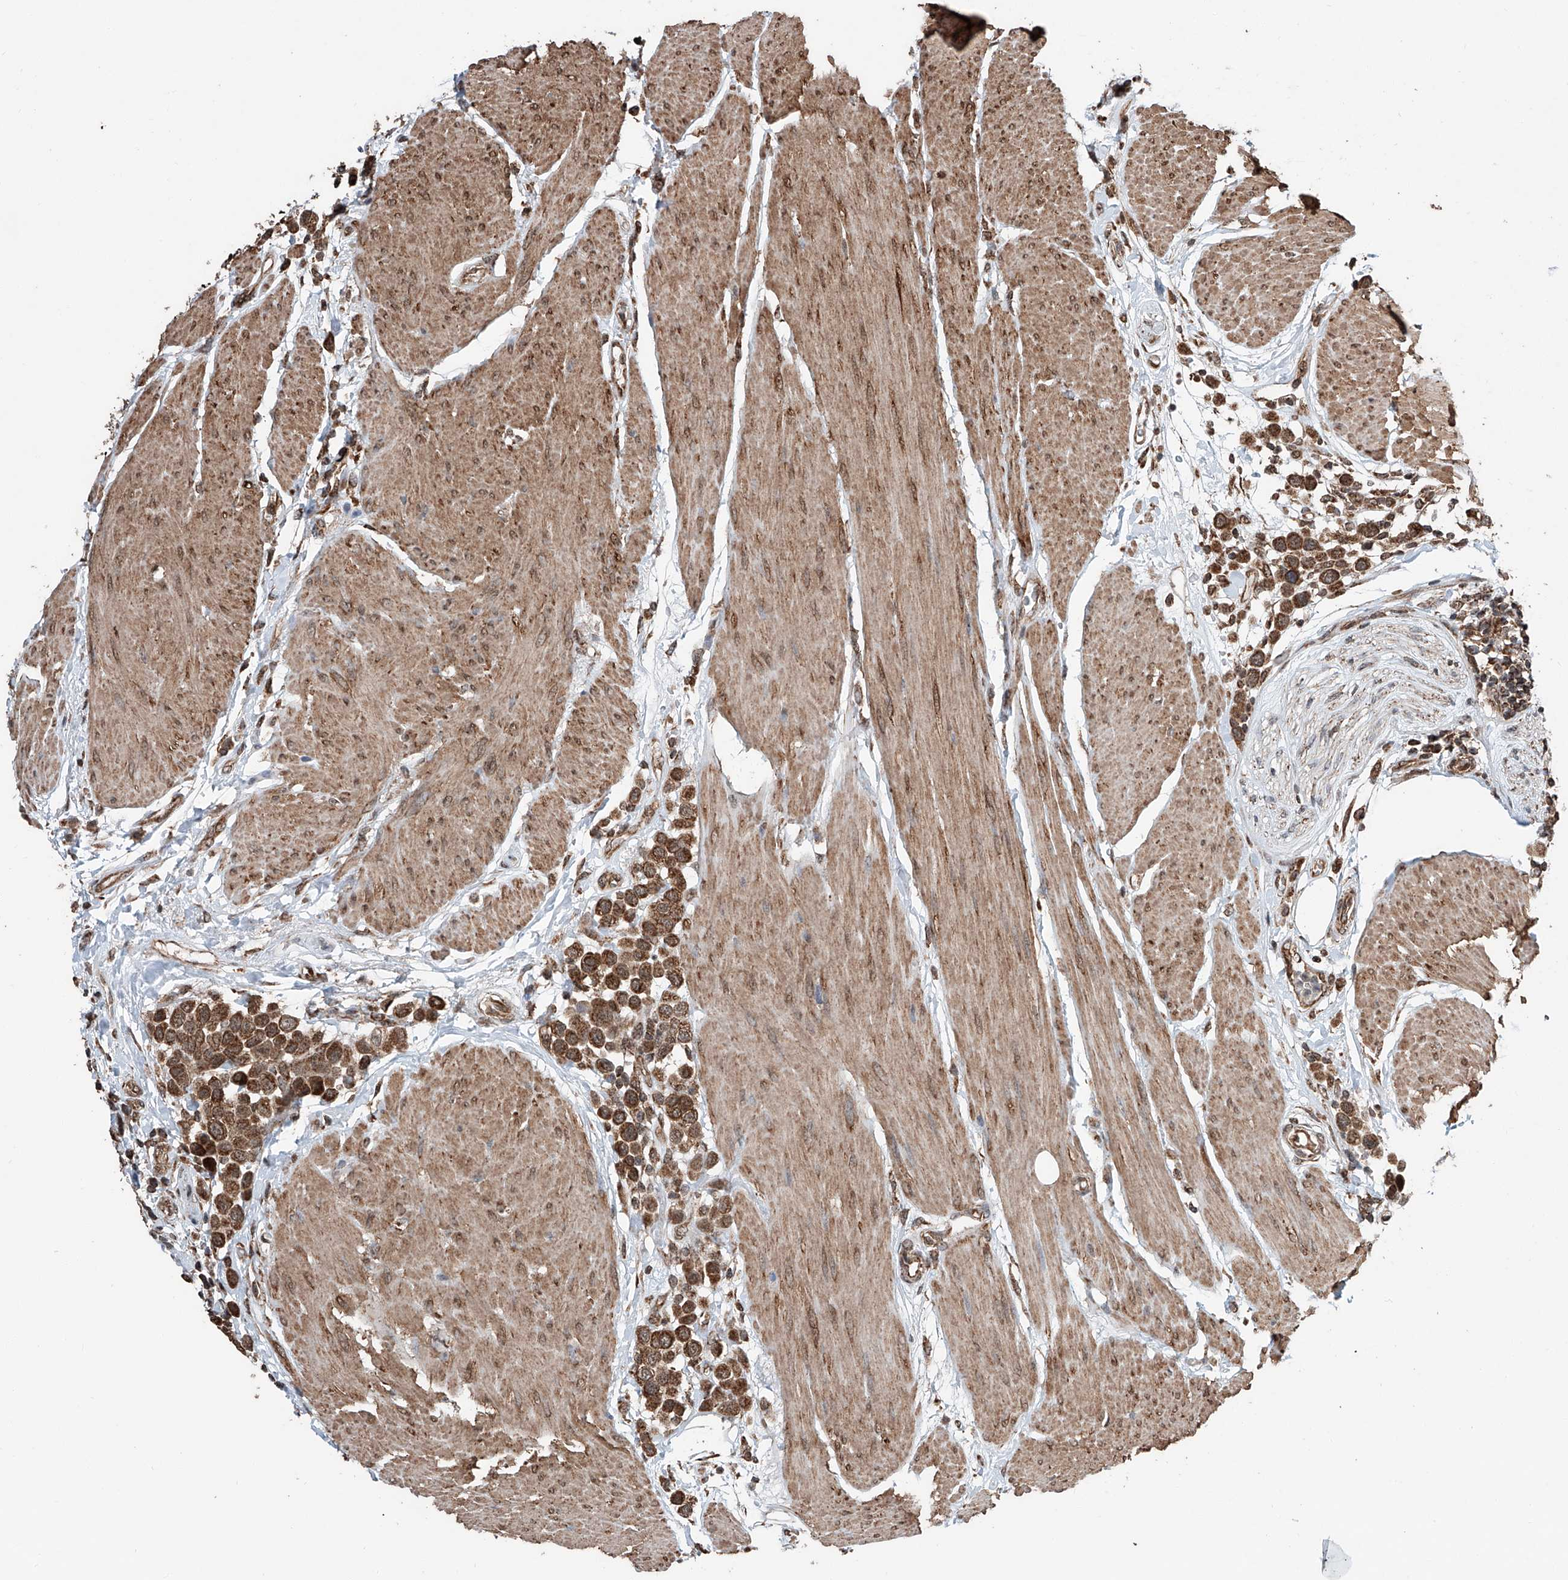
{"staining": {"intensity": "strong", "quantity": ">75%", "location": "cytoplasmic/membranous"}, "tissue": "urothelial cancer", "cell_type": "Tumor cells", "image_type": "cancer", "snomed": [{"axis": "morphology", "description": "Urothelial carcinoma, High grade"}, {"axis": "topography", "description": "Urinary bladder"}], "caption": "DAB immunohistochemical staining of human urothelial cancer demonstrates strong cytoplasmic/membranous protein staining in approximately >75% of tumor cells. (Brightfield microscopy of DAB IHC at high magnification).", "gene": "ZNF445", "patient": {"sex": "male", "age": 50}}